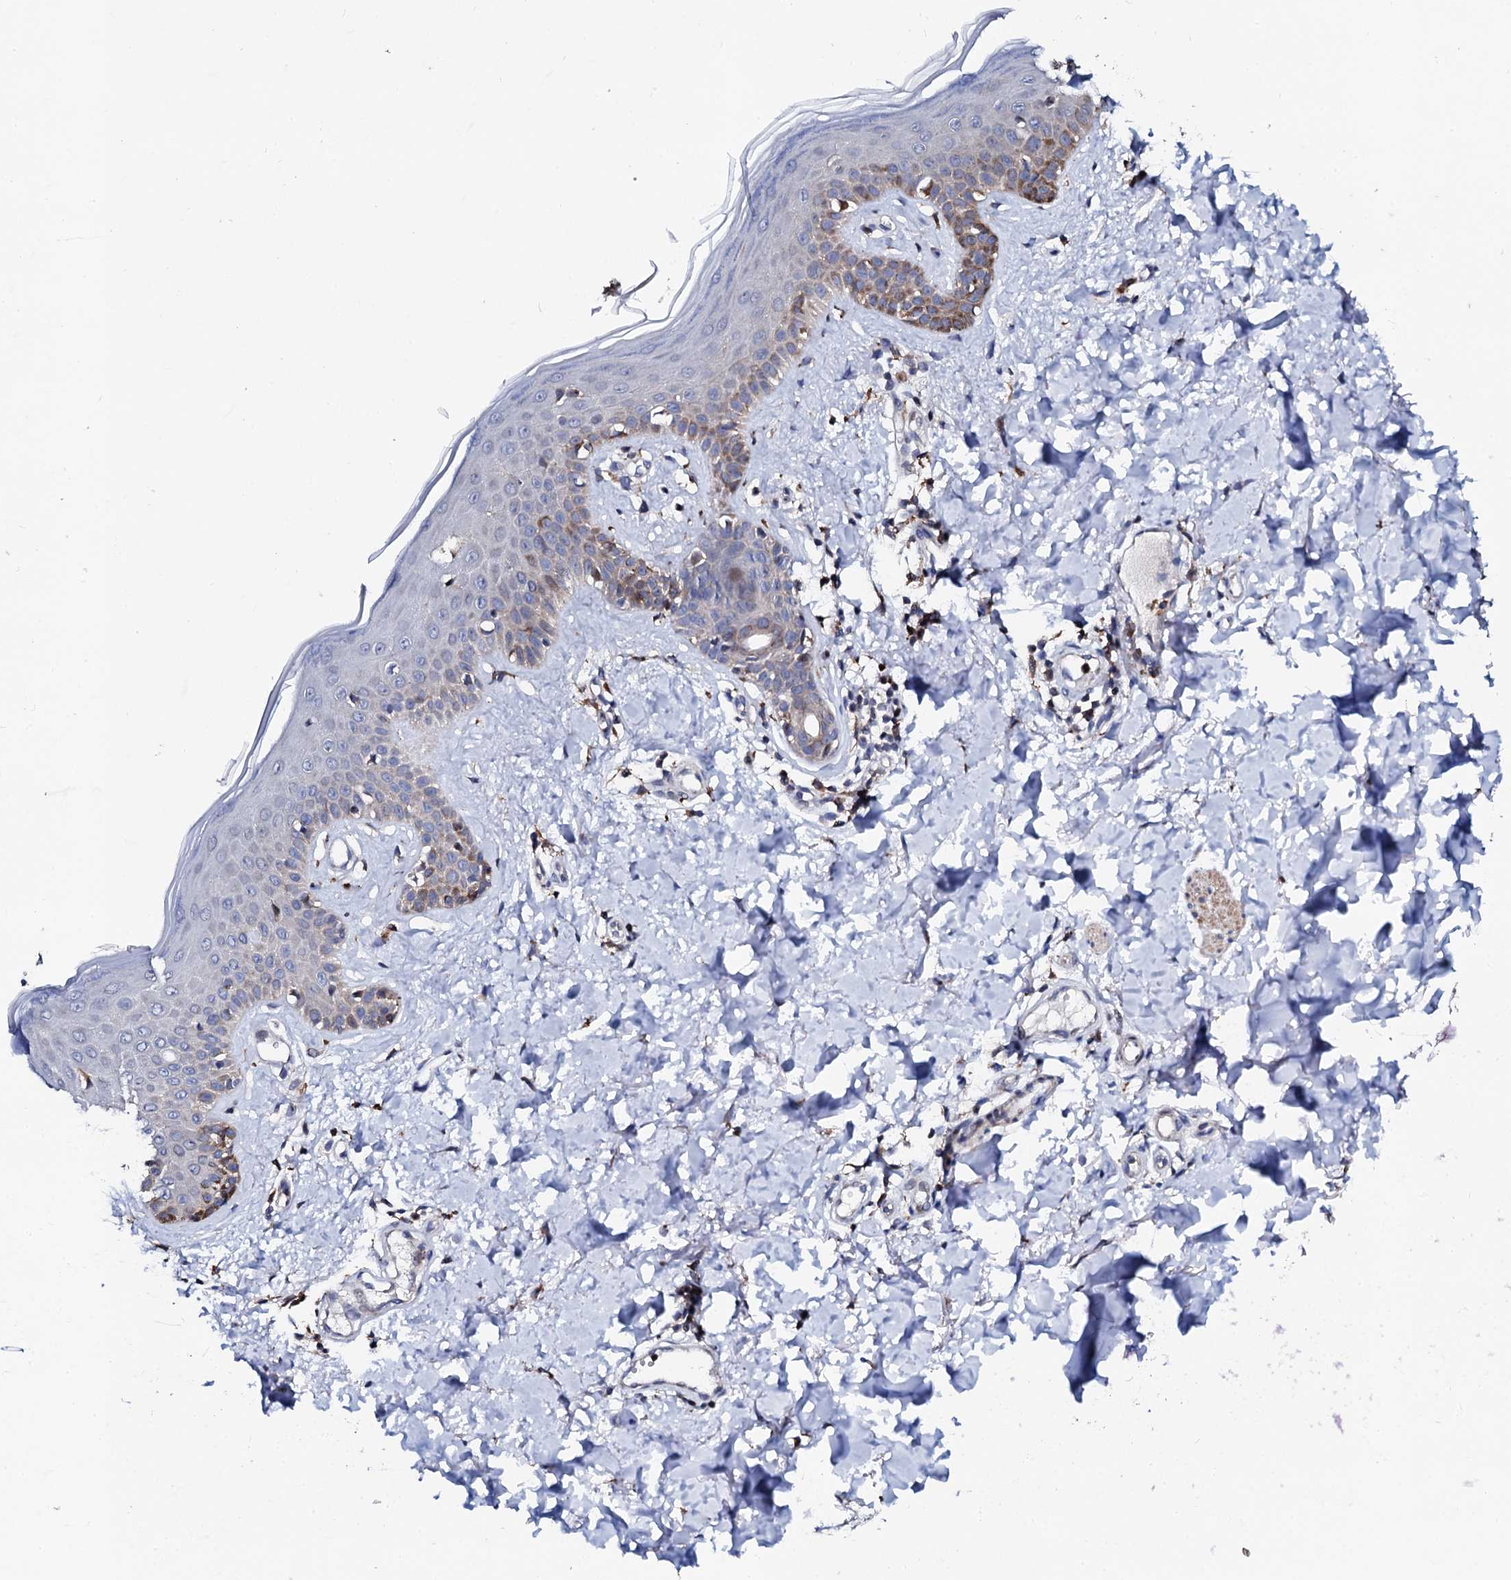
{"staining": {"intensity": "moderate", "quantity": ">75%", "location": "cytoplasmic/membranous"}, "tissue": "skin", "cell_type": "Fibroblasts", "image_type": "normal", "snomed": [{"axis": "morphology", "description": "Normal tissue, NOS"}, {"axis": "topography", "description": "Skin"}], "caption": "Moderate cytoplasmic/membranous staining for a protein is identified in approximately >75% of fibroblasts of normal skin using immunohistochemistry (IHC).", "gene": "TCIRG1", "patient": {"sex": "female", "age": 58}}